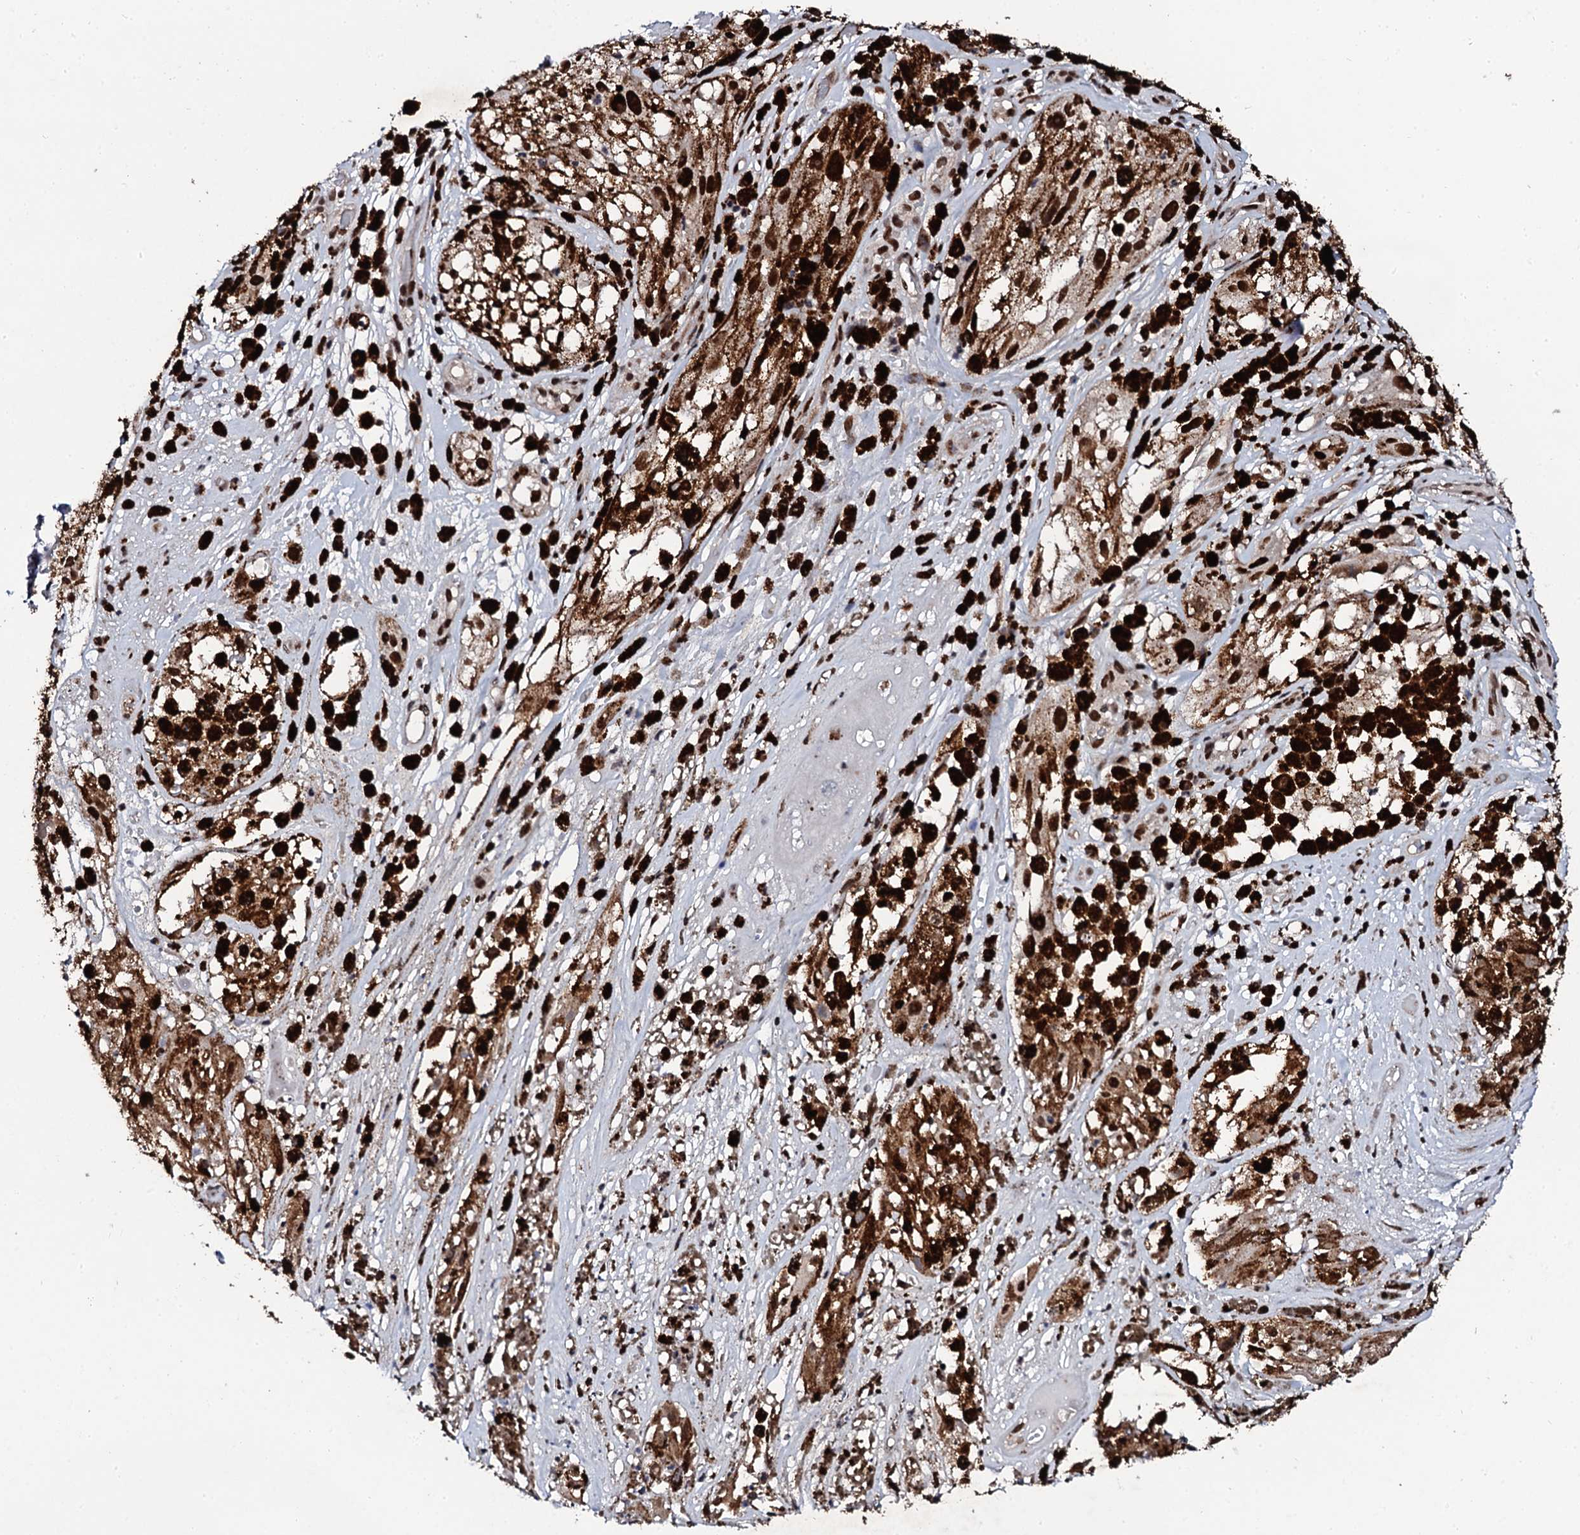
{"staining": {"intensity": "strong", "quantity": ">75%", "location": "cytoplasmic/membranous,nuclear"}, "tissue": "melanoma", "cell_type": "Tumor cells", "image_type": "cancer", "snomed": [{"axis": "morphology", "description": "Malignant melanoma, NOS"}, {"axis": "topography", "description": "Skin"}], "caption": "There is high levels of strong cytoplasmic/membranous and nuclear expression in tumor cells of malignant melanoma, as demonstrated by immunohistochemical staining (brown color).", "gene": "CSTF3", "patient": {"sex": "male", "age": 88}}